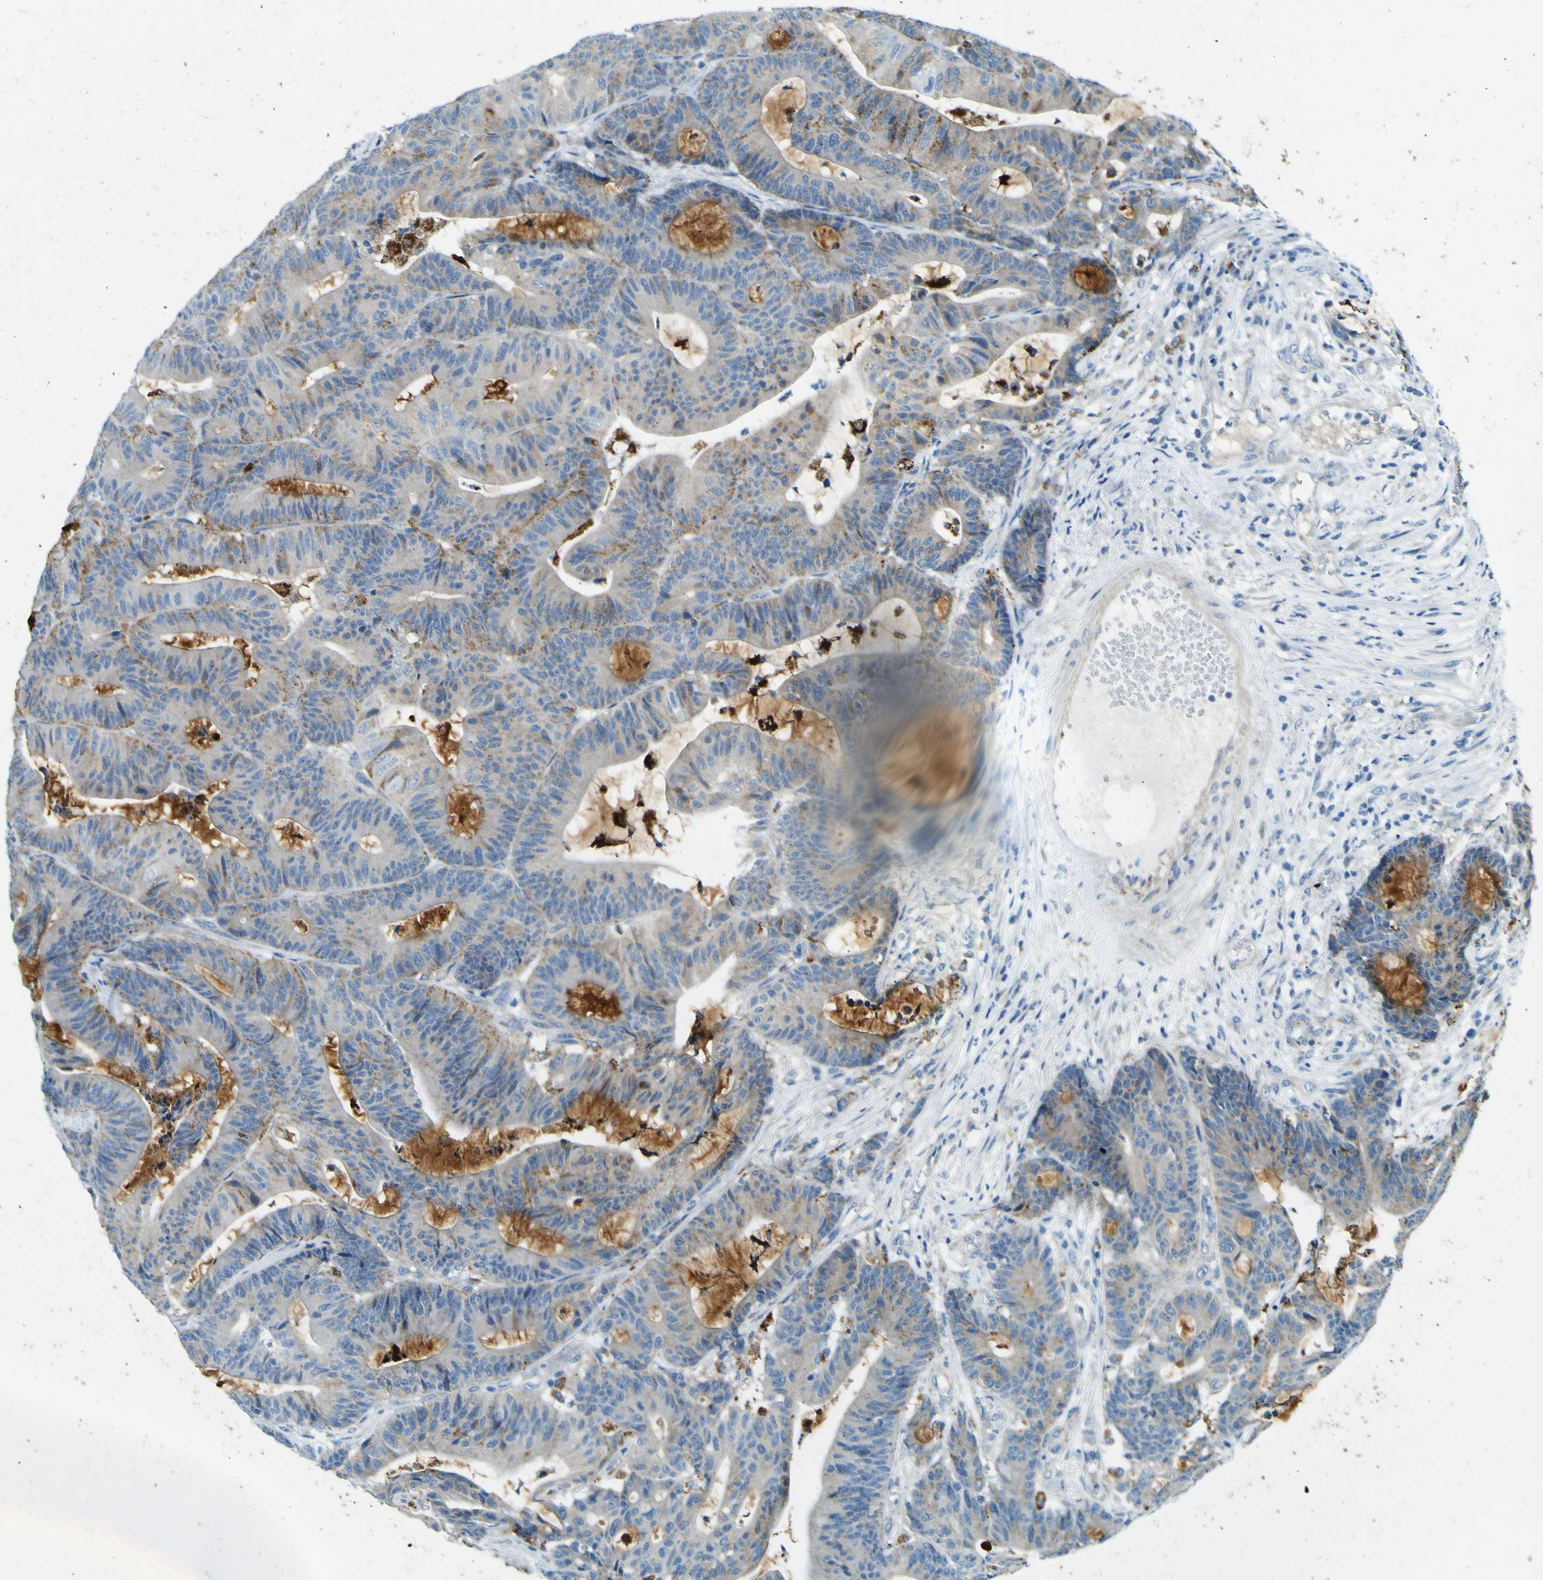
{"staining": {"intensity": "negative", "quantity": "none", "location": "none"}, "tissue": "colorectal cancer", "cell_type": "Tumor cells", "image_type": "cancer", "snomed": [{"axis": "morphology", "description": "Adenocarcinoma, NOS"}, {"axis": "topography", "description": "Colon"}], "caption": "There is no significant positivity in tumor cells of adenocarcinoma (colorectal). (DAB IHC visualized using brightfield microscopy, high magnification).", "gene": "PDE9A", "patient": {"sex": "female", "age": 84}}